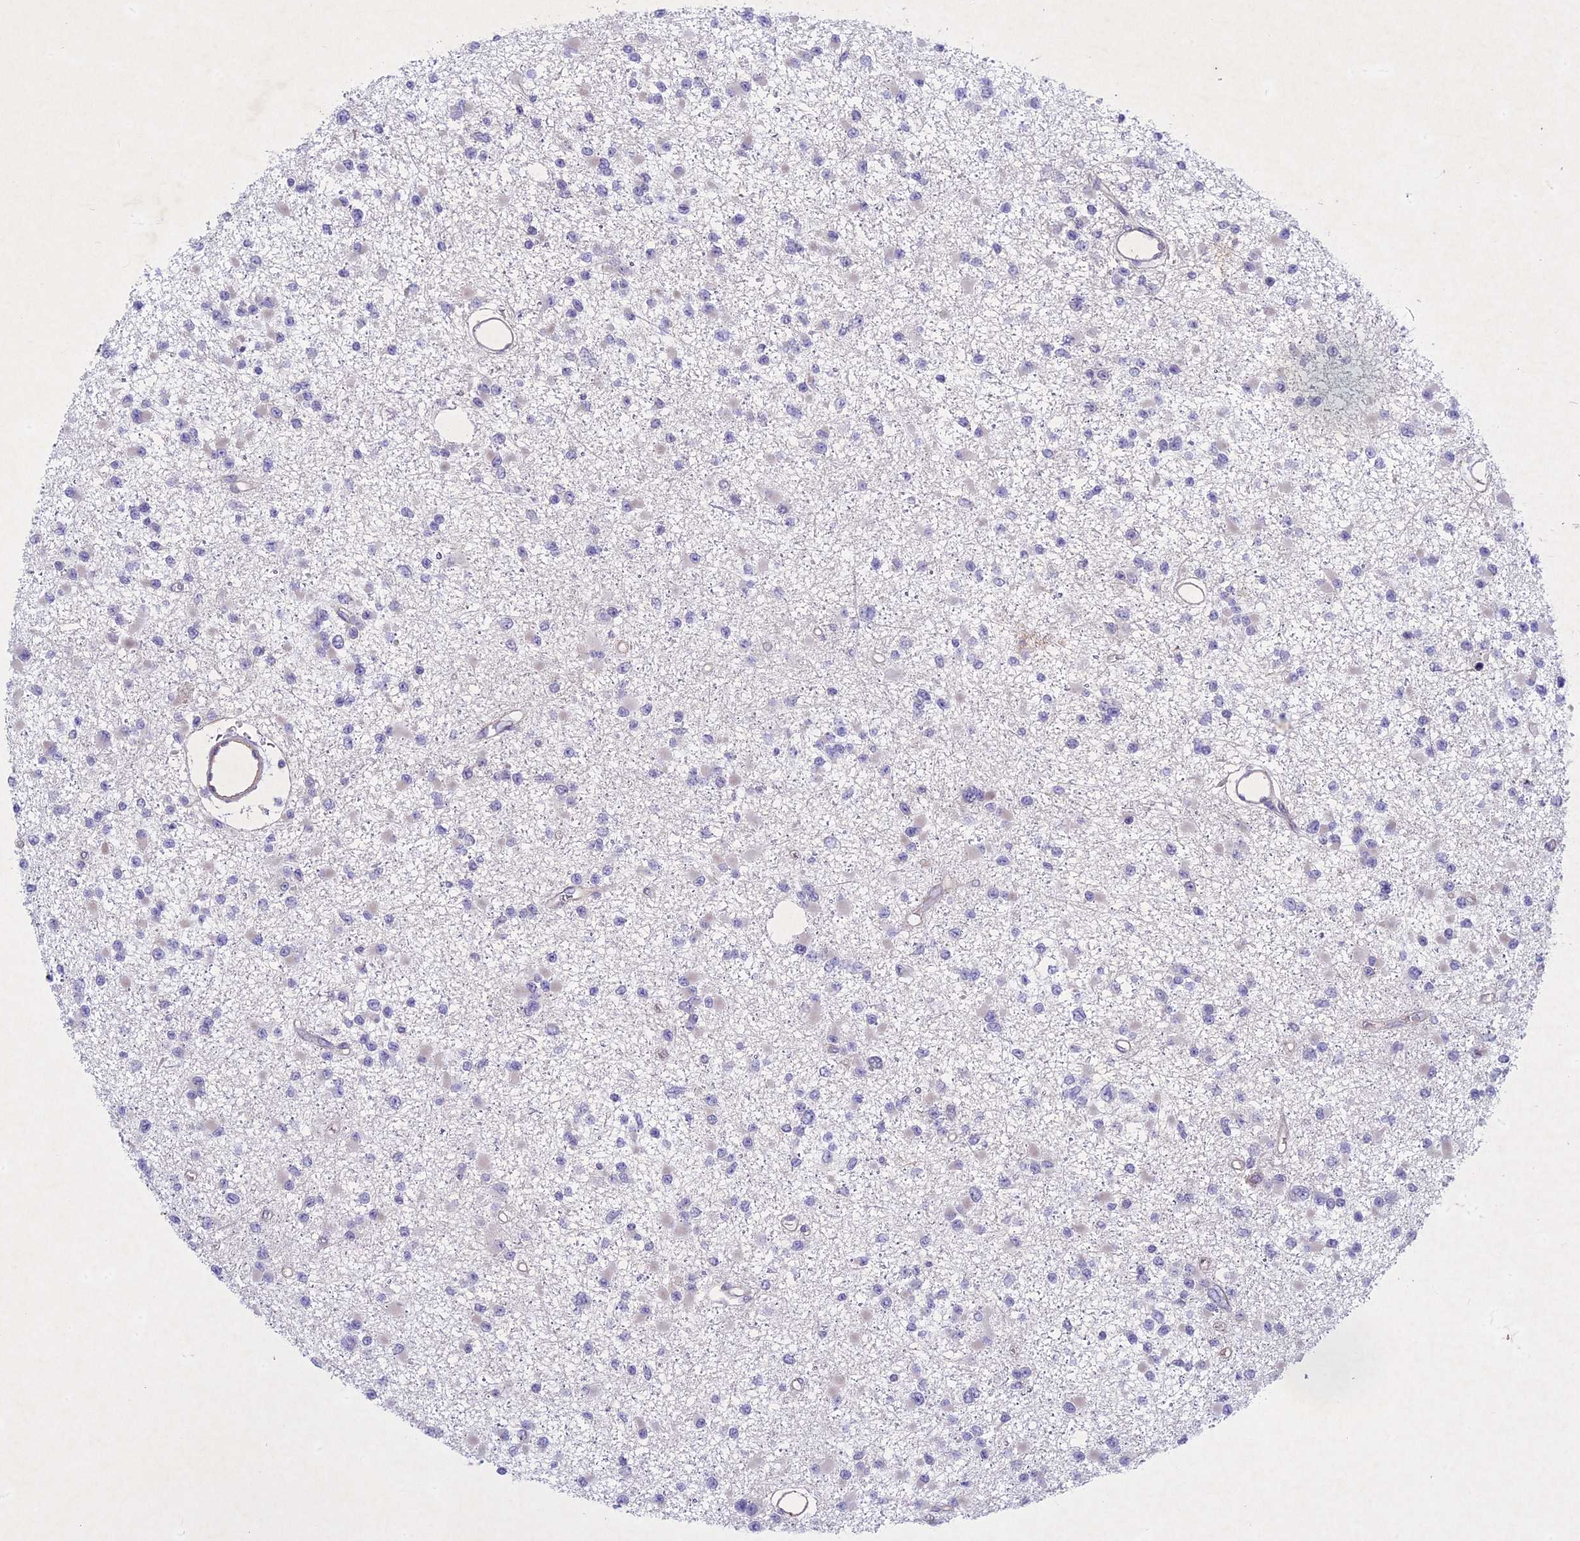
{"staining": {"intensity": "negative", "quantity": "none", "location": "none"}, "tissue": "glioma", "cell_type": "Tumor cells", "image_type": "cancer", "snomed": [{"axis": "morphology", "description": "Glioma, malignant, Low grade"}, {"axis": "topography", "description": "Brain"}], "caption": "A high-resolution histopathology image shows immunohistochemistry (IHC) staining of glioma, which displays no significant positivity in tumor cells. (Brightfield microscopy of DAB immunohistochemistry (IHC) at high magnification).", "gene": "PTHLH", "patient": {"sex": "female", "age": 22}}